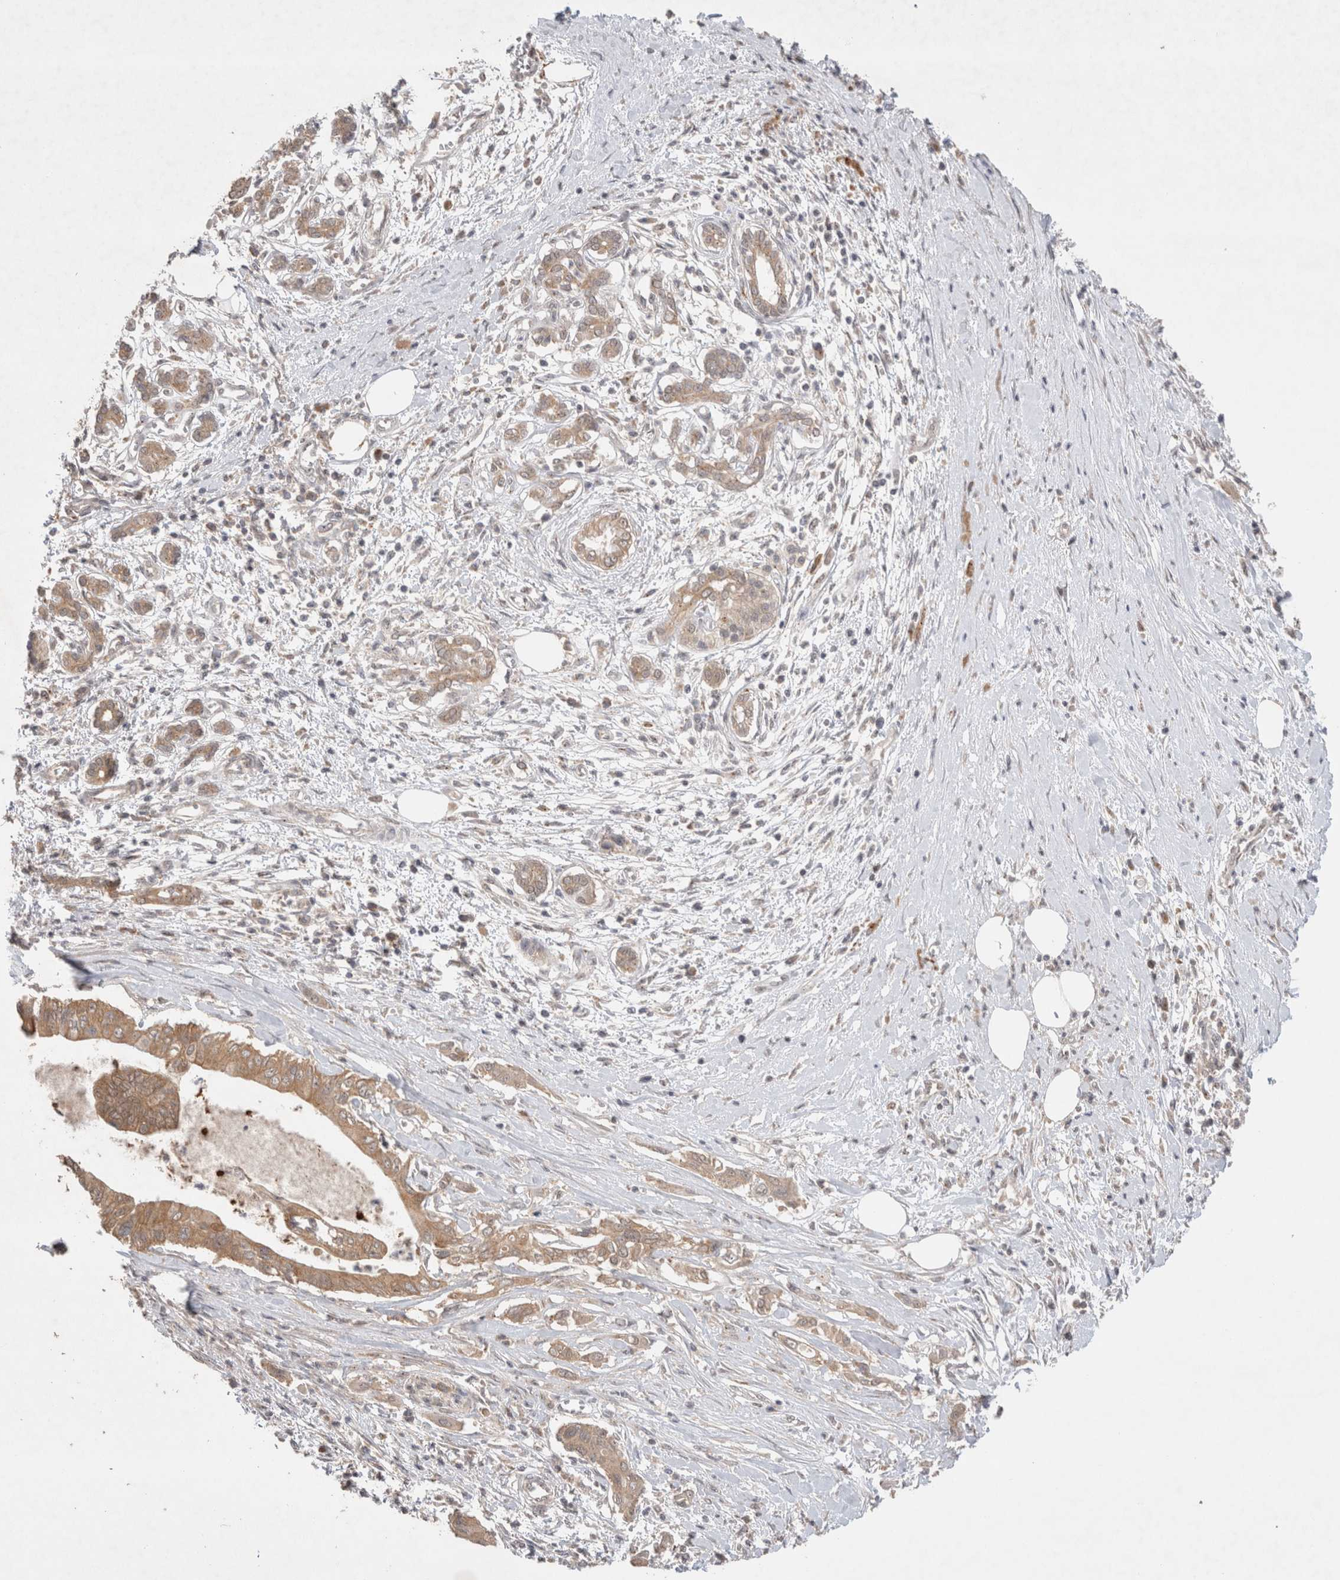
{"staining": {"intensity": "moderate", "quantity": ">75%", "location": "cytoplasmic/membranous"}, "tissue": "pancreatic cancer", "cell_type": "Tumor cells", "image_type": "cancer", "snomed": [{"axis": "morphology", "description": "Adenocarcinoma, NOS"}, {"axis": "topography", "description": "Pancreas"}], "caption": "A histopathology image of human adenocarcinoma (pancreatic) stained for a protein exhibits moderate cytoplasmic/membranous brown staining in tumor cells.", "gene": "SLC29A1", "patient": {"sex": "male", "age": 58}}